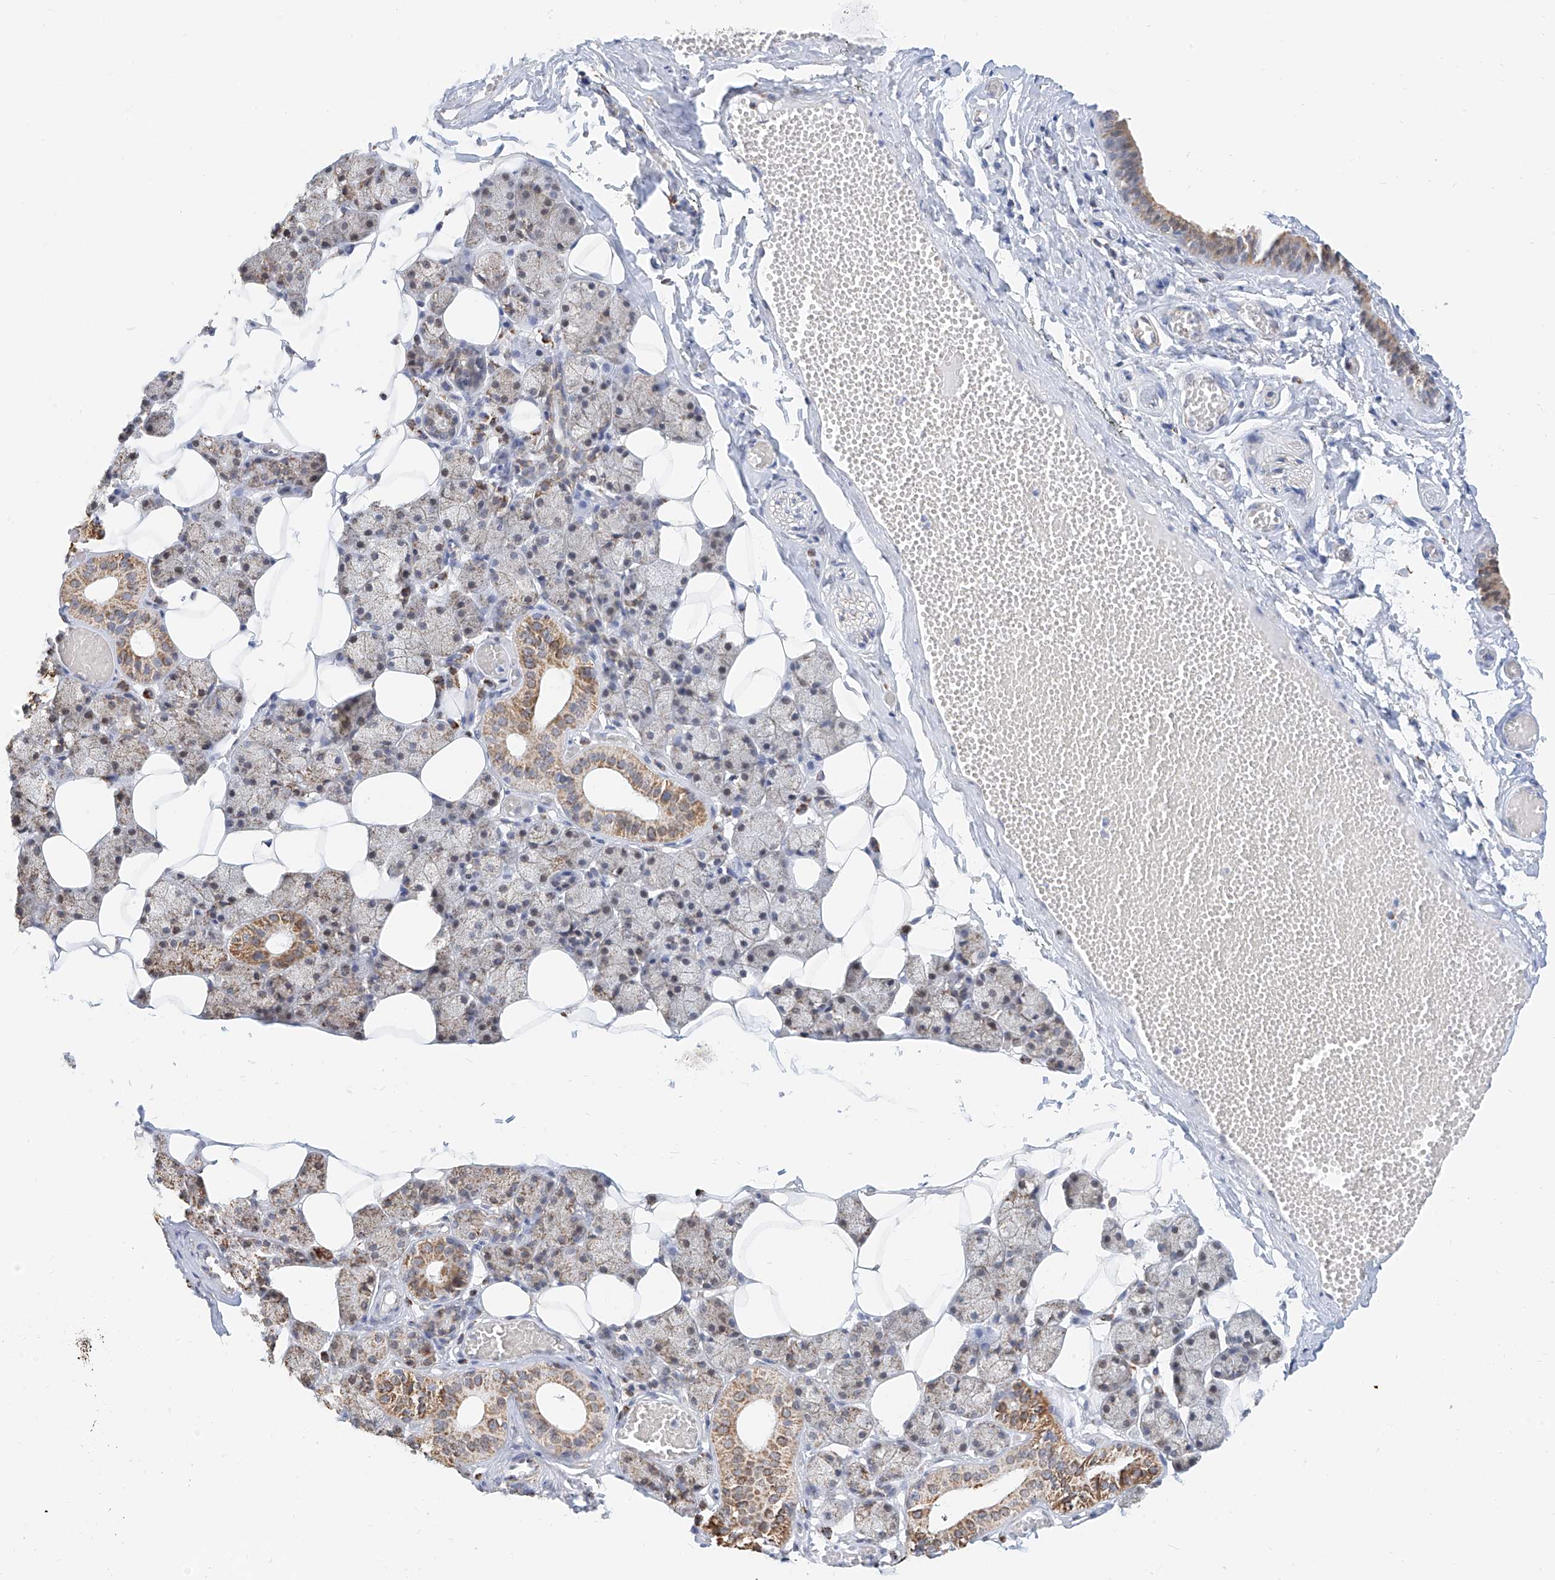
{"staining": {"intensity": "moderate", "quantity": "25%-75%", "location": "cytoplasmic/membranous"}, "tissue": "salivary gland", "cell_type": "Glandular cells", "image_type": "normal", "snomed": [{"axis": "morphology", "description": "Normal tissue, NOS"}, {"axis": "topography", "description": "Salivary gland"}], "caption": "High-magnification brightfield microscopy of normal salivary gland stained with DAB (3,3'-diaminobenzidine) (brown) and counterstained with hematoxylin (blue). glandular cells exhibit moderate cytoplasmic/membranous positivity is appreciated in approximately25%-75% of cells. (DAB IHC with brightfield microscopy, high magnification).", "gene": "NALCN", "patient": {"sex": "female", "age": 33}}